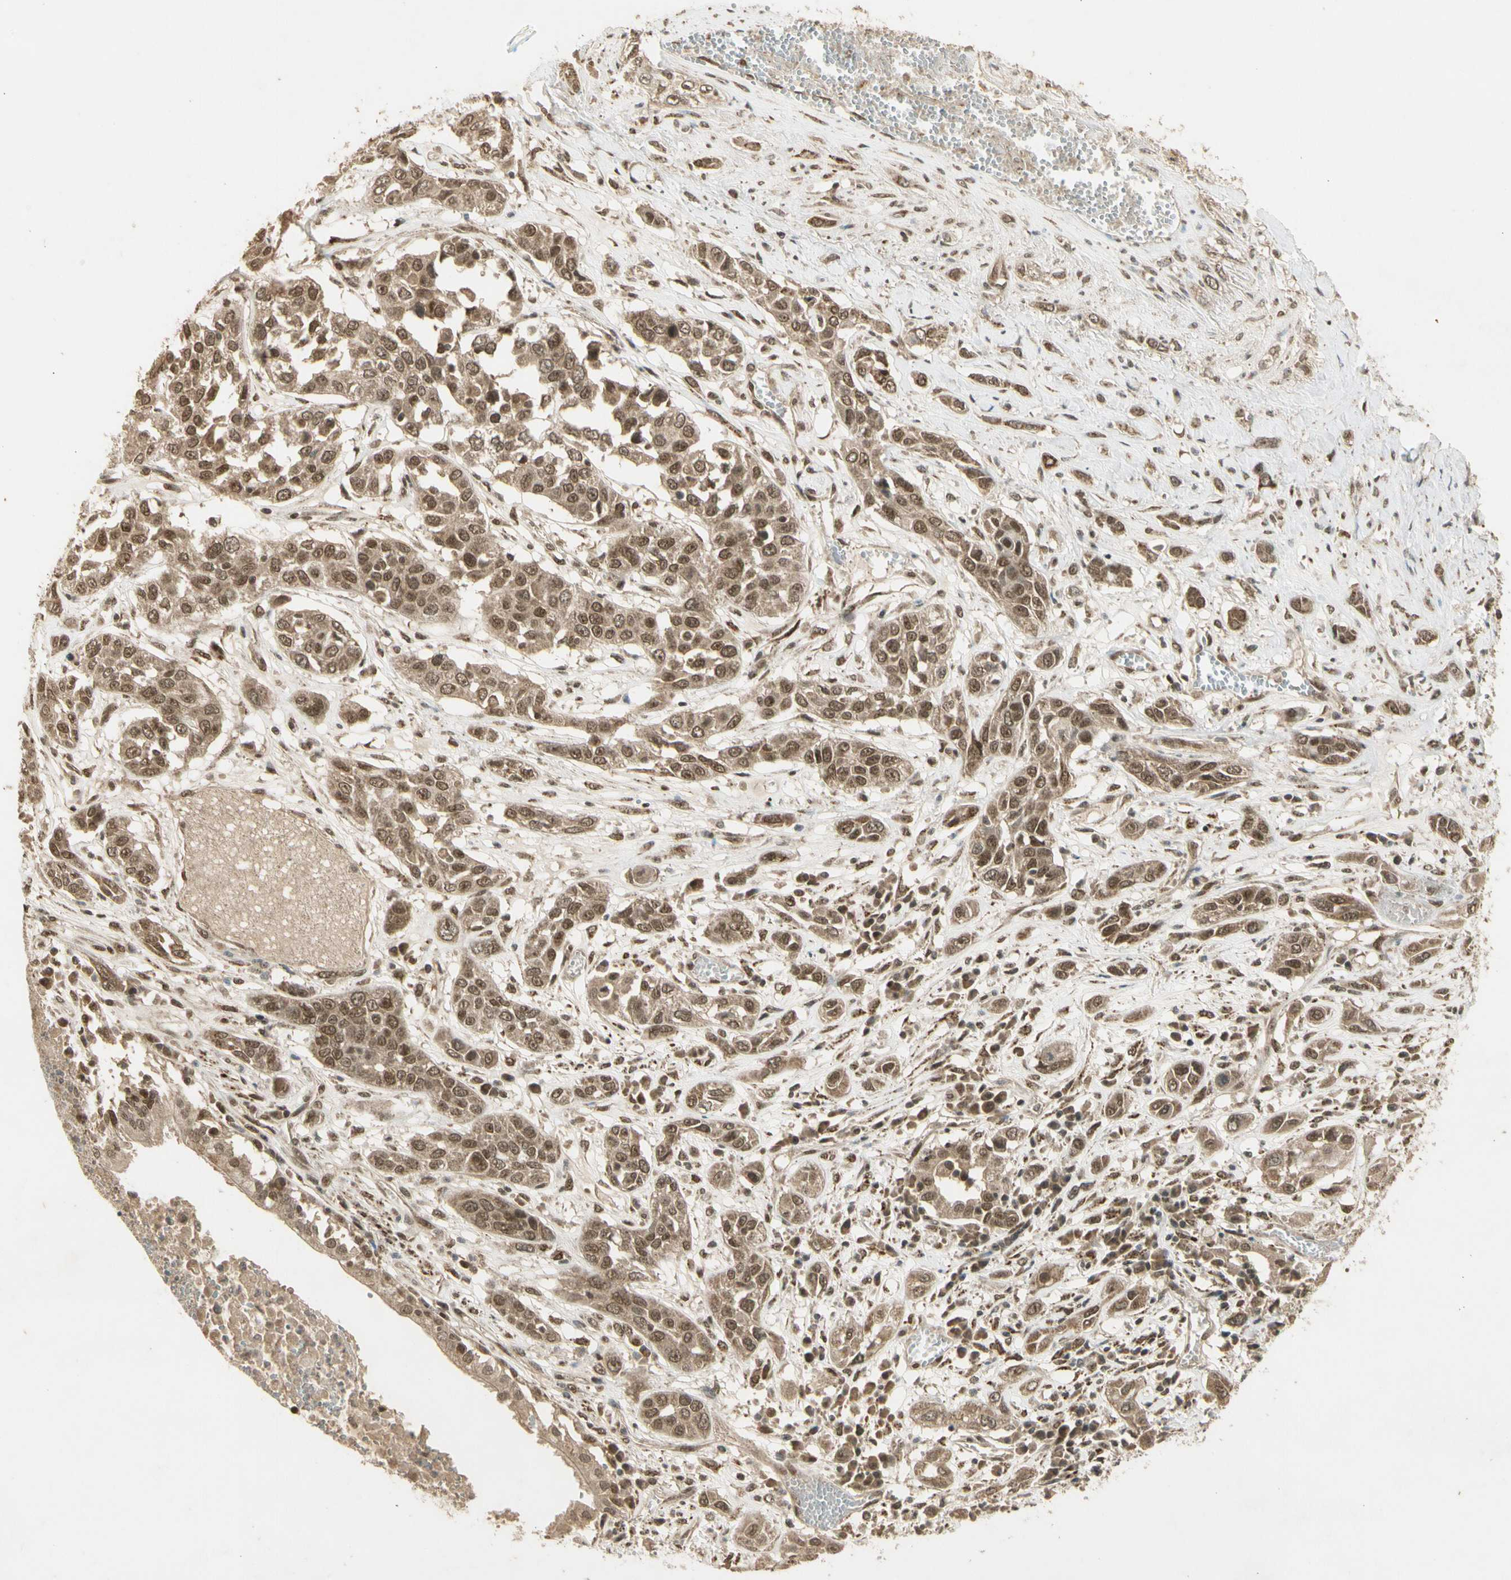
{"staining": {"intensity": "moderate", "quantity": ">75%", "location": "cytoplasmic/membranous,nuclear"}, "tissue": "lung cancer", "cell_type": "Tumor cells", "image_type": "cancer", "snomed": [{"axis": "morphology", "description": "Squamous cell carcinoma, NOS"}, {"axis": "topography", "description": "Lung"}], "caption": "There is medium levels of moderate cytoplasmic/membranous and nuclear expression in tumor cells of lung cancer (squamous cell carcinoma), as demonstrated by immunohistochemical staining (brown color).", "gene": "ZNF135", "patient": {"sex": "male", "age": 71}}